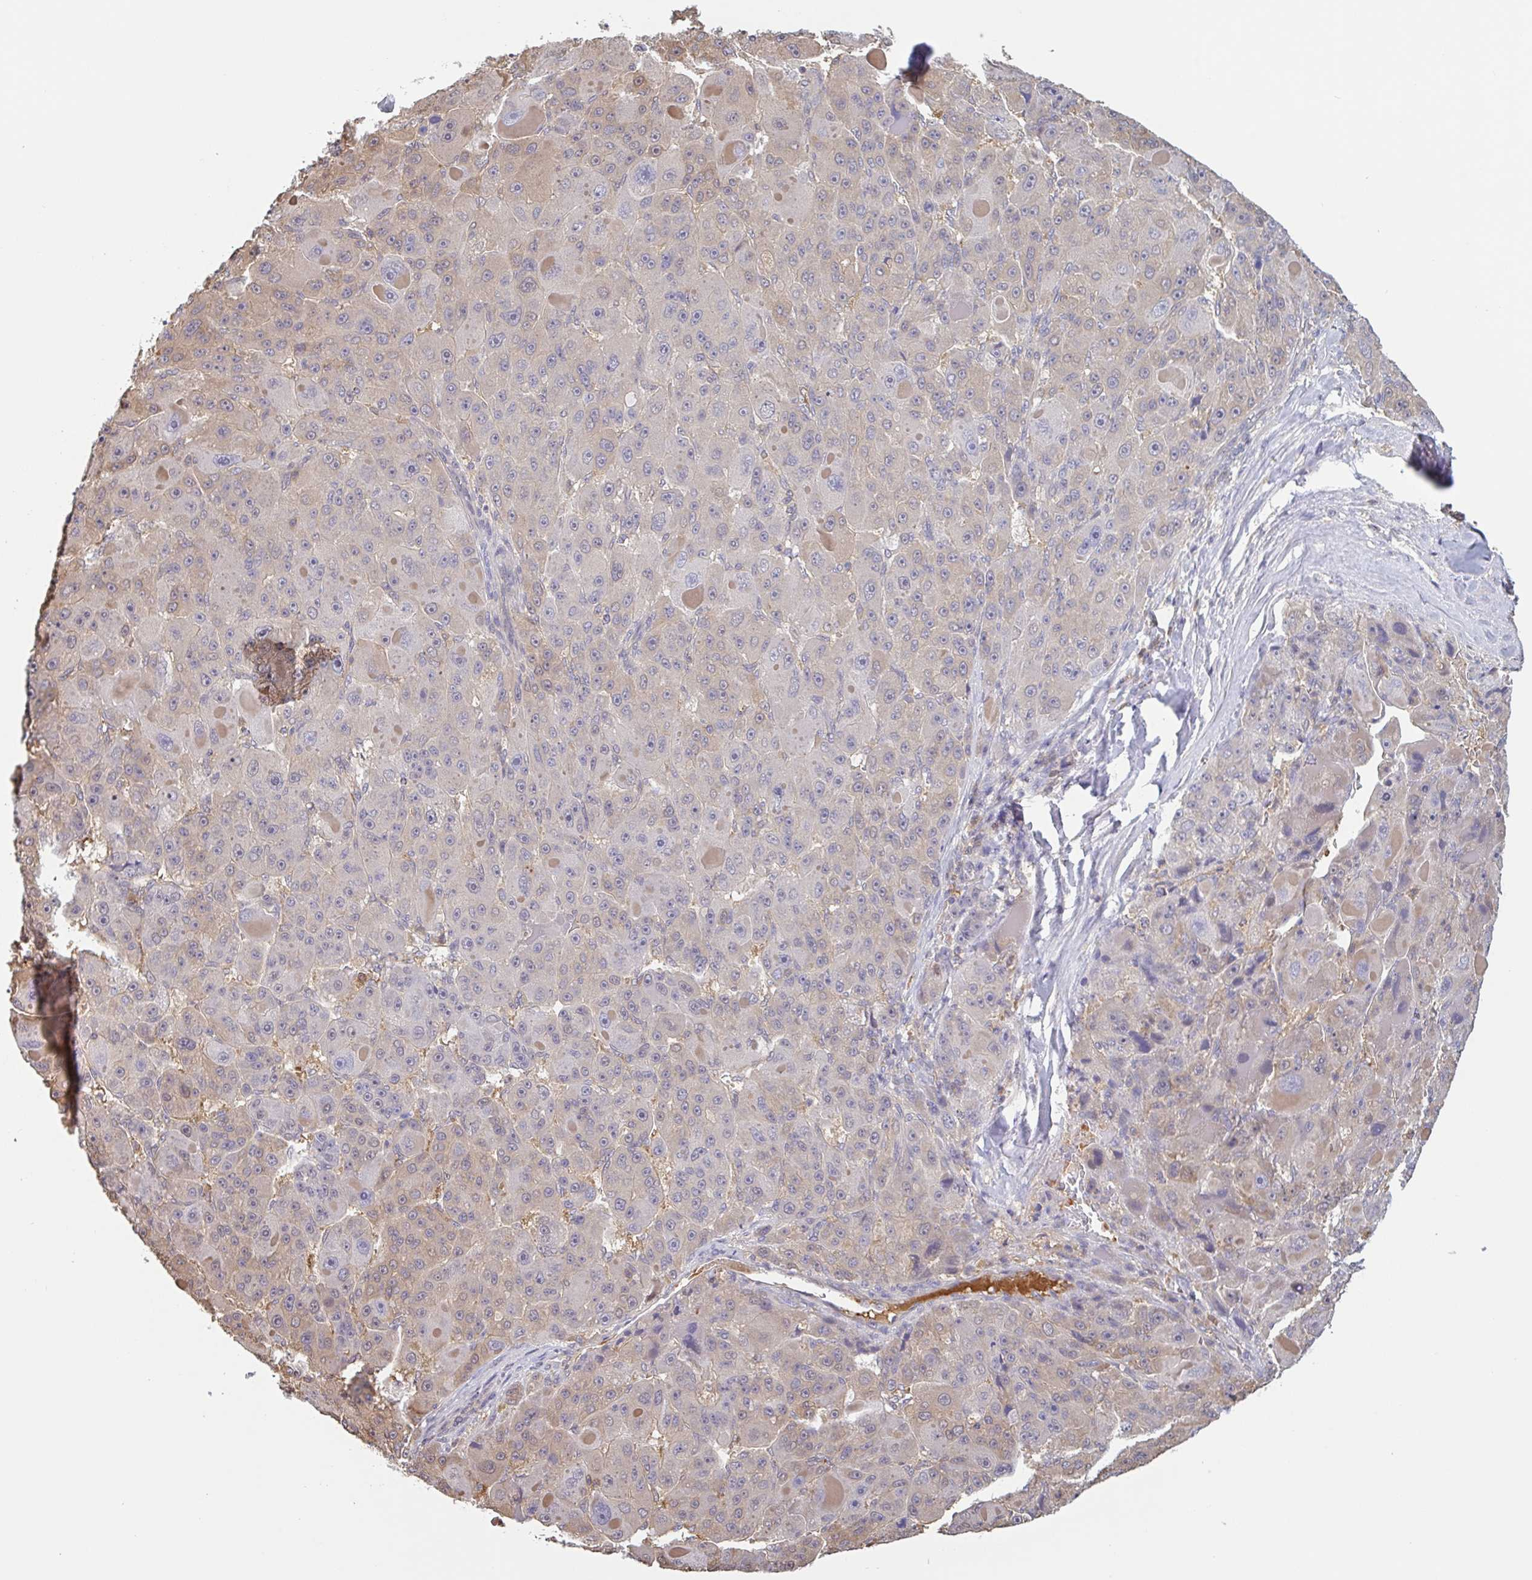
{"staining": {"intensity": "negative", "quantity": "none", "location": "none"}, "tissue": "liver cancer", "cell_type": "Tumor cells", "image_type": "cancer", "snomed": [{"axis": "morphology", "description": "Carcinoma, Hepatocellular, NOS"}, {"axis": "topography", "description": "Liver"}], "caption": "Immunohistochemistry (IHC) photomicrograph of human liver cancer (hepatocellular carcinoma) stained for a protein (brown), which reveals no expression in tumor cells.", "gene": "OTOP2", "patient": {"sex": "male", "age": 76}}